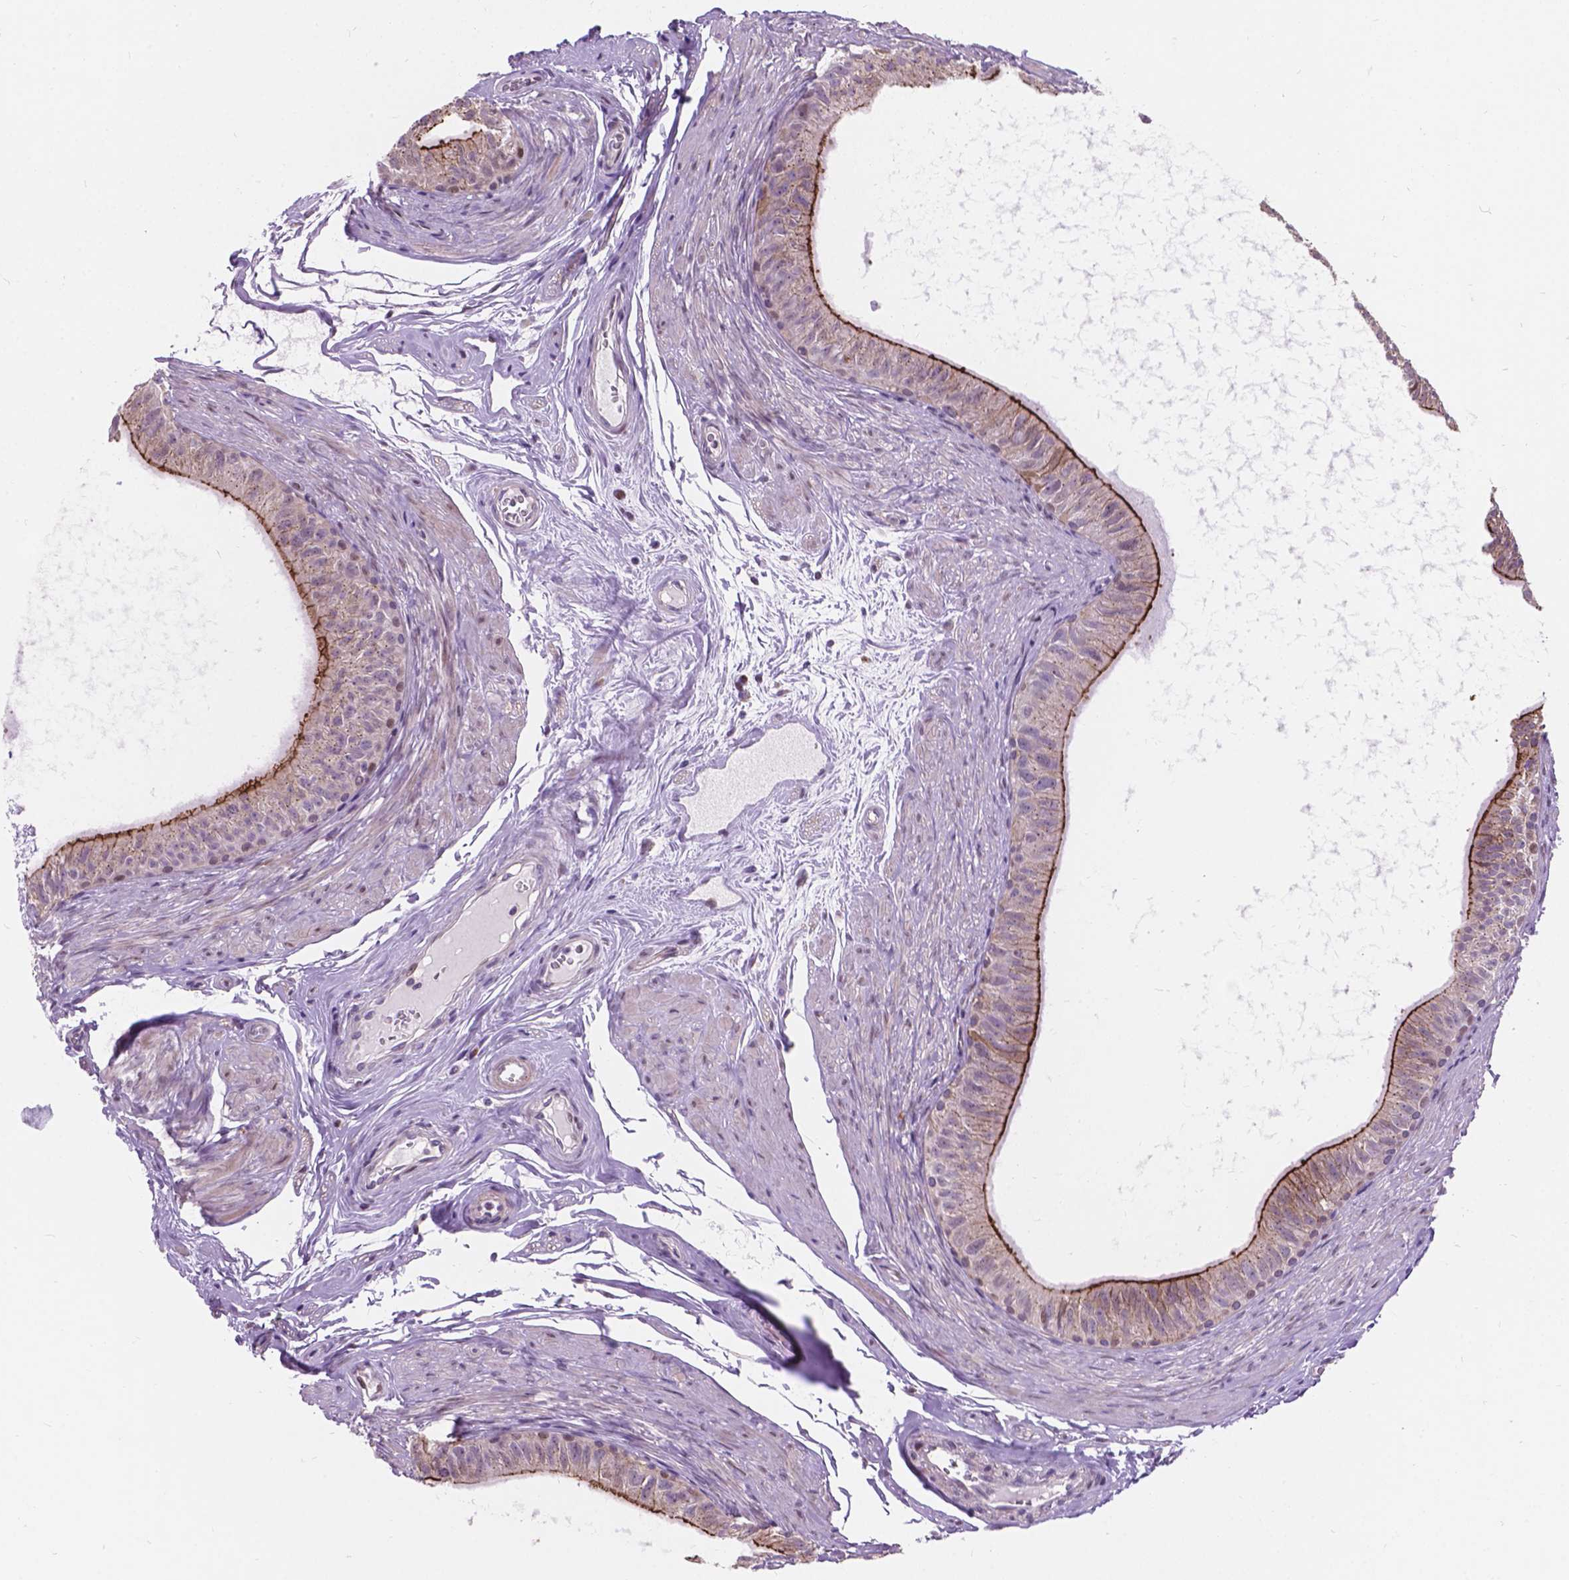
{"staining": {"intensity": "moderate", "quantity": "25%-75%", "location": "cytoplasmic/membranous"}, "tissue": "epididymis", "cell_type": "Glandular cells", "image_type": "normal", "snomed": [{"axis": "morphology", "description": "Normal tissue, NOS"}, {"axis": "topography", "description": "Epididymis"}], "caption": "Immunohistochemistry staining of benign epididymis, which exhibits medium levels of moderate cytoplasmic/membranous staining in about 25%-75% of glandular cells indicating moderate cytoplasmic/membranous protein expression. The staining was performed using DAB (3,3'-diaminobenzidine) (brown) for protein detection and nuclei were counterstained in hematoxylin (blue).", "gene": "MYH14", "patient": {"sex": "male", "age": 36}}